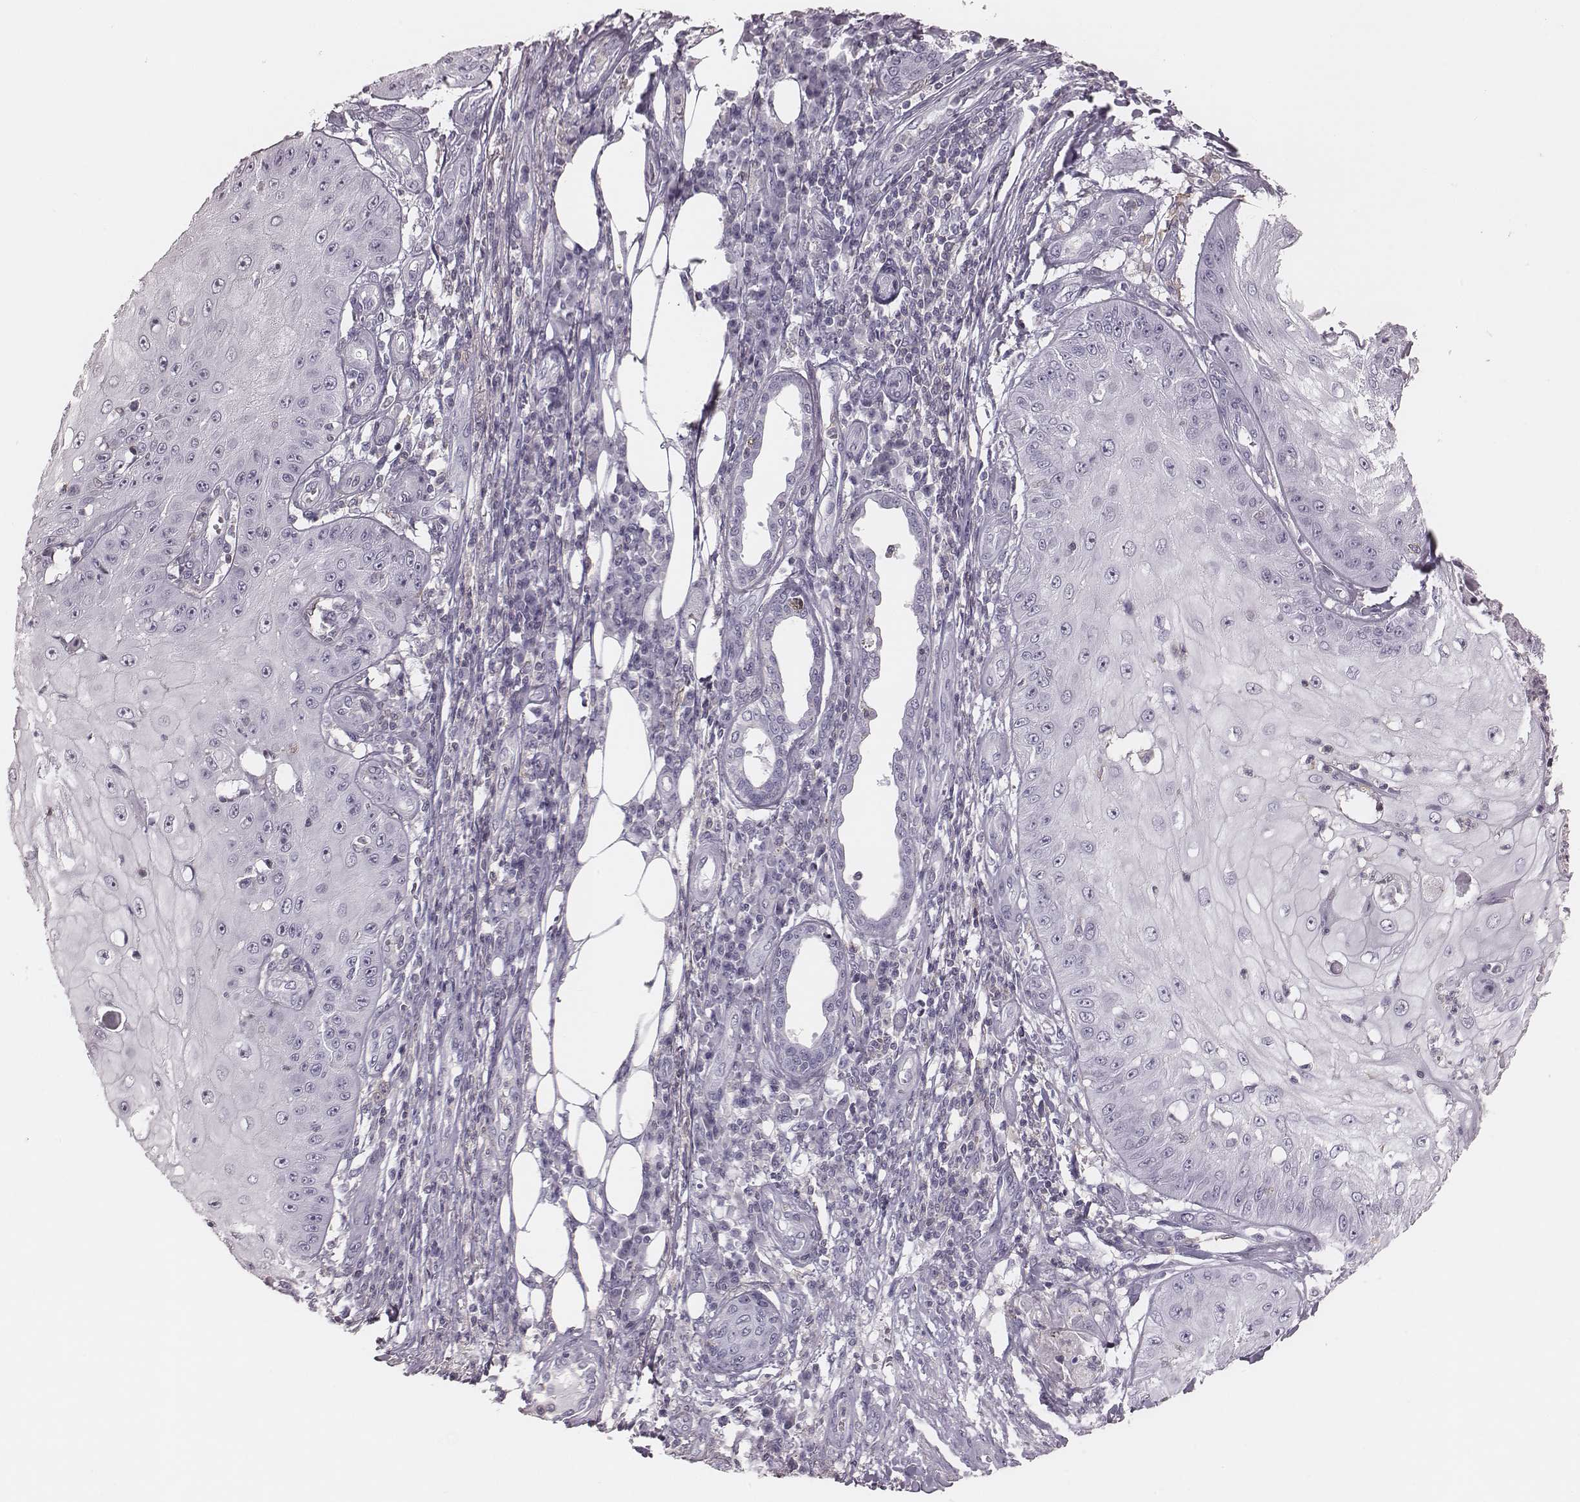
{"staining": {"intensity": "negative", "quantity": "none", "location": "none"}, "tissue": "skin cancer", "cell_type": "Tumor cells", "image_type": "cancer", "snomed": [{"axis": "morphology", "description": "Squamous cell carcinoma, NOS"}, {"axis": "topography", "description": "Skin"}], "caption": "Skin cancer stained for a protein using immunohistochemistry reveals no staining tumor cells.", "gene": "ZNF365", "patient": {"sex": "male", "age": 70}}